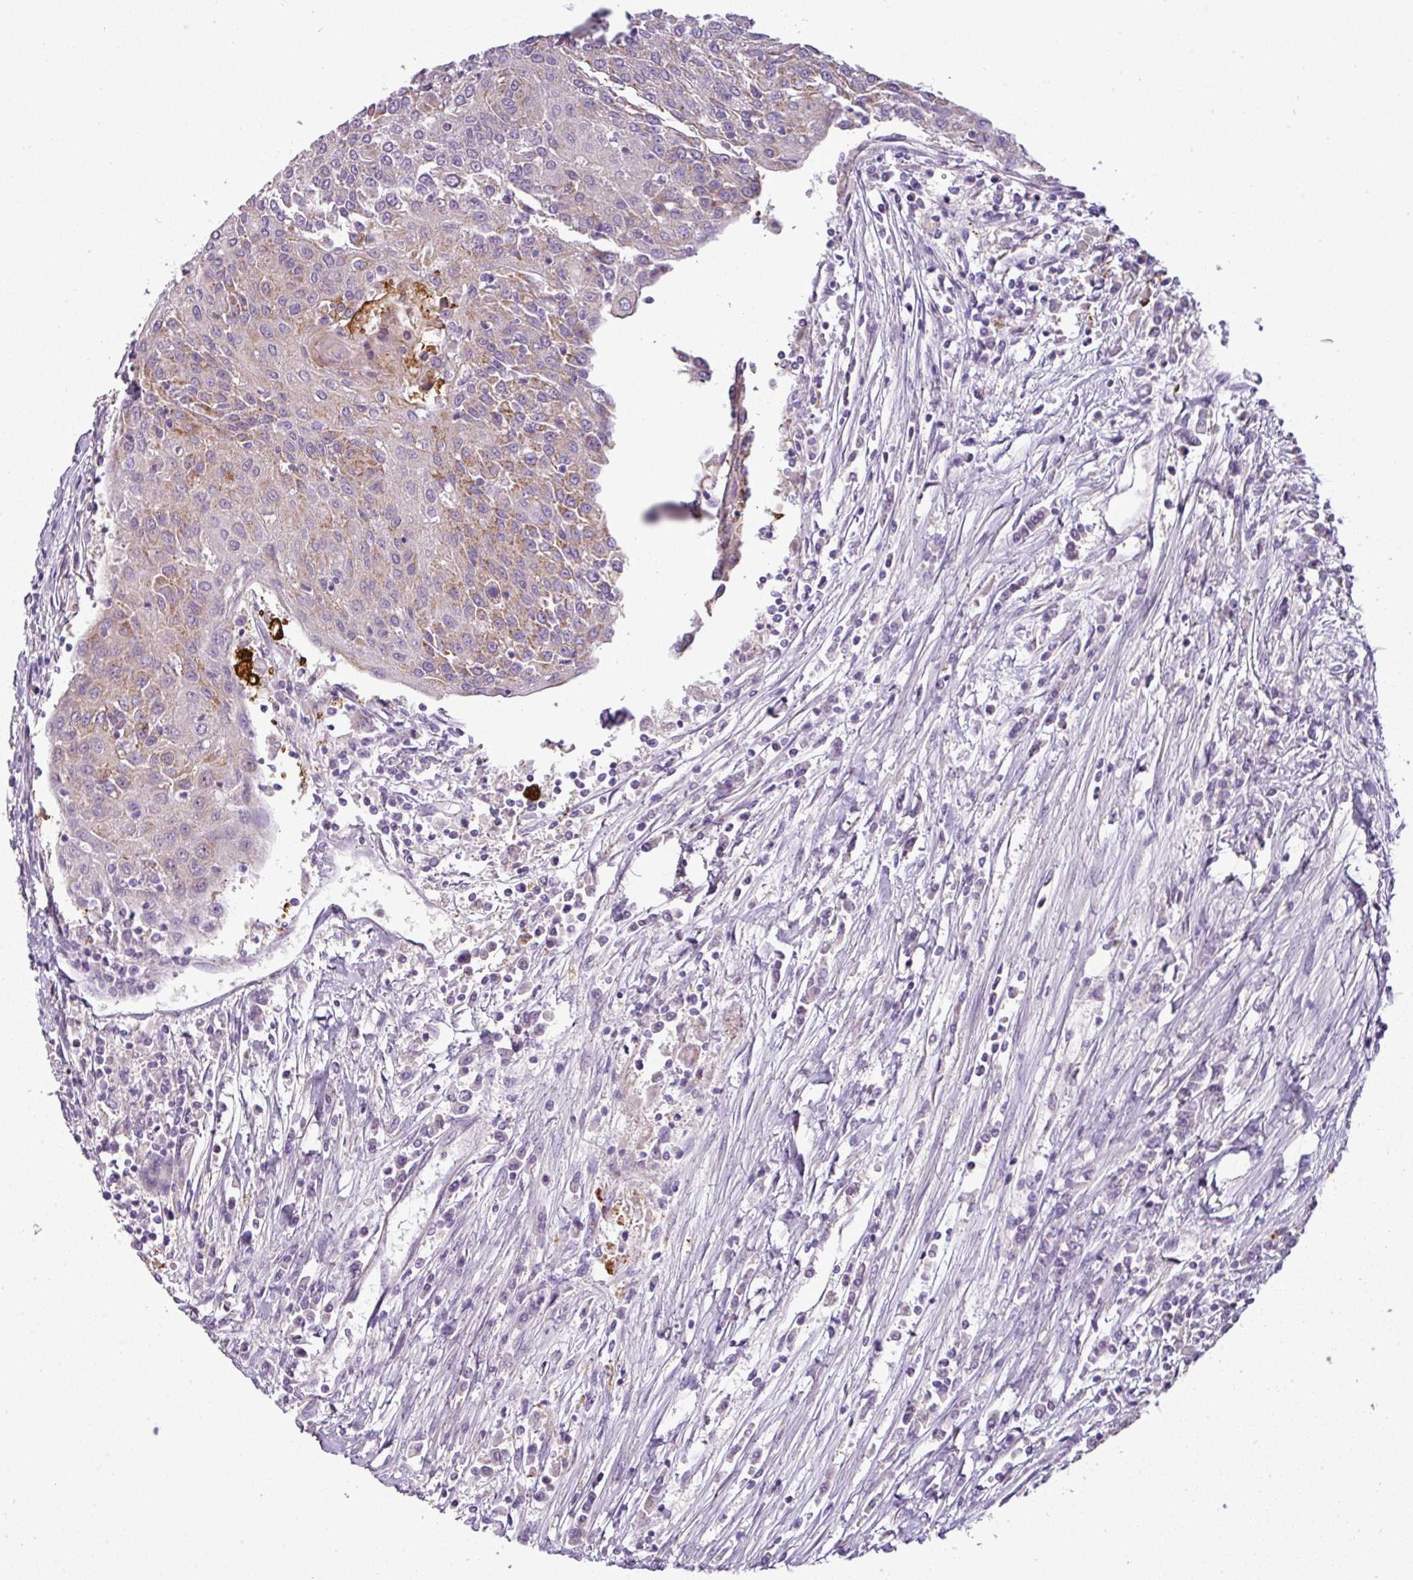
{"staining": {"intensity": "weak", "quantity": "25%-75%", "location": "cytoplasmic/membranous"}, "tissue": "urothelial cancer", "cell_type": "Tumor cells", "image_type": "cancer", "snomed": [{"axis": "morphology", "description": "Urothelial carcinoma, High grade"}, {"axis": "topography", "description": "Urinary bladder"}], "caption": "Immunohistochemical staining of urothelial carcinoma (high-grade) shows low levels of weak cytoplasmic/membranous protein positivity in about 25%-75% of tumor cells.", "gene": "PNMA6A", "patient": {"sex": "female", "age": 85}}